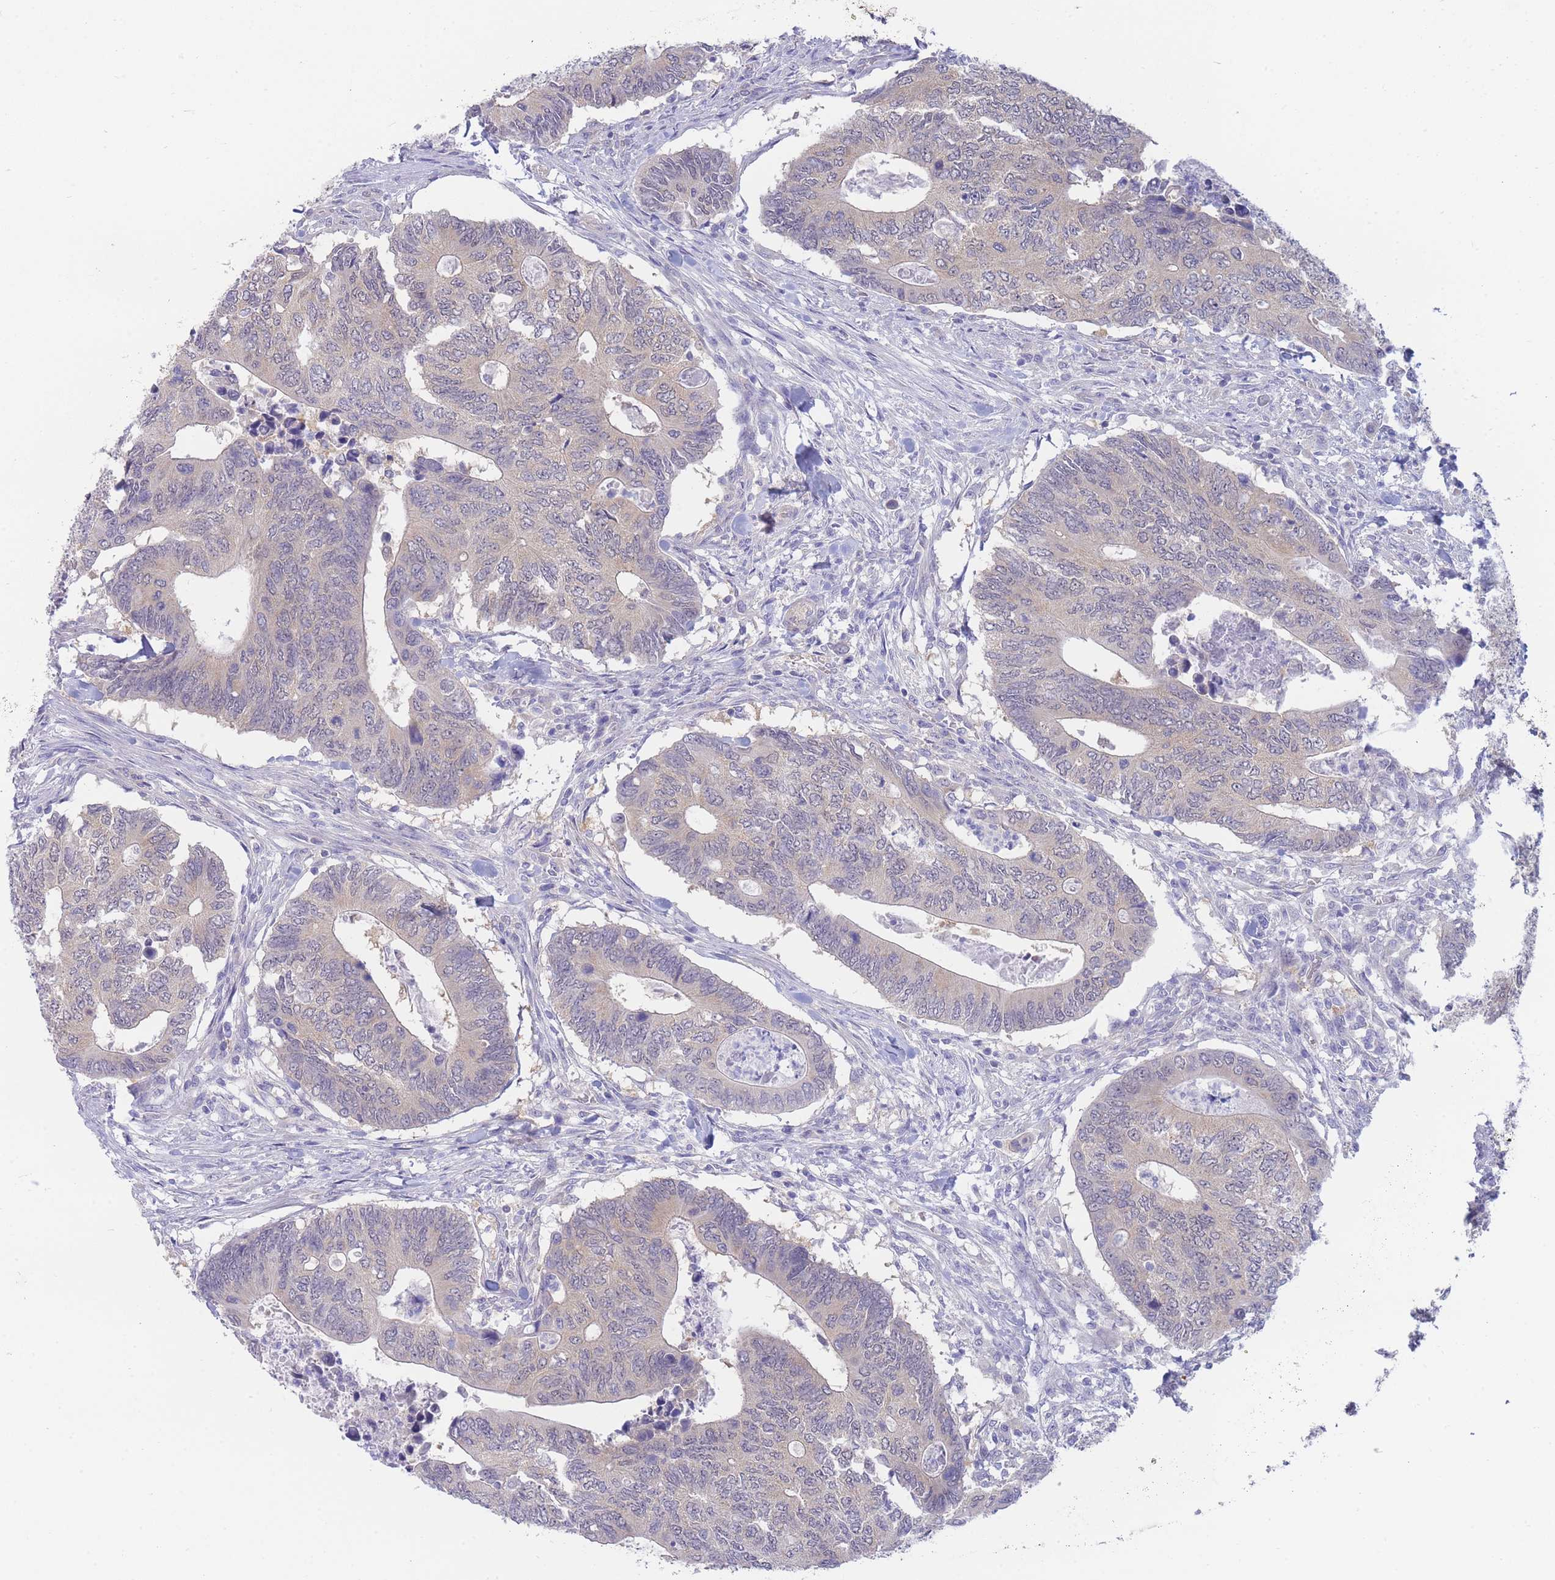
{"staining": {"intensity": "weak", "quantity": "<25%", "location": "cytoplasmic/membranous"}, "tissue": "colorectal cancer", "cell_type": "Tumor cells", "image_type": "cancer", "snomed": [{"axis": "morphology", "description": "Adenocarcinoma, NOS"}, {"axis": "topography", "description": "Colon"}], "caption": "An immunohistochemistry micrograph of colorectal adenocarcinoma is shown. There is no staining in tumor cells of colorectal adenocarcinoma.", "gene": "SUGT1", "patient": {"sex": "male", "age": 87}}